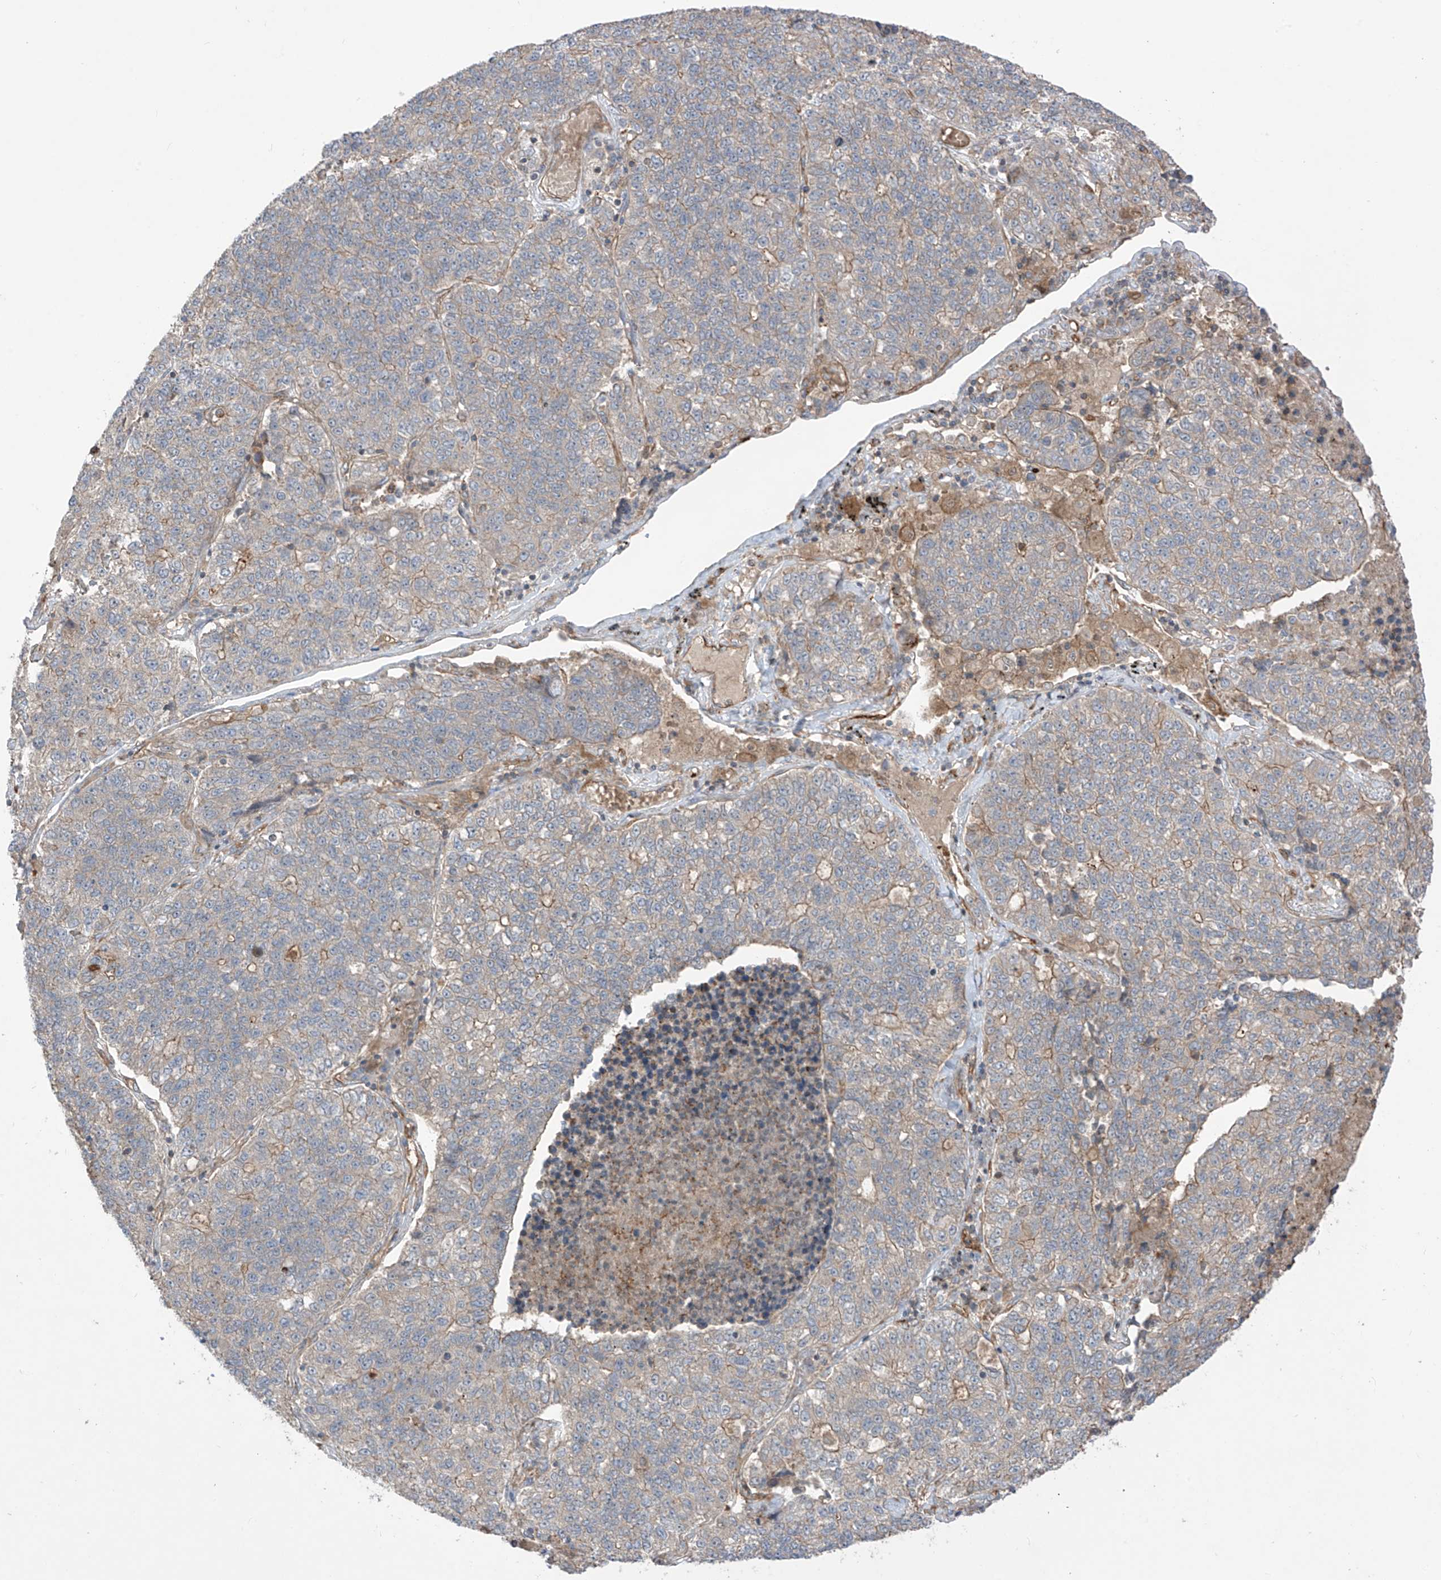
{"staining": {"intensity": "weak", "quantity": "<25%", "location": "cytoplasmic/membranous"}, "tissue": "lung cancer", "cell_type": "Tumor cells", "image_type": "cancer", "snomed": [{"axis": "morphology", "description": "Adenocarcinoma, NOS"}, {"axis": "topography", "description": "Lung"}], "caption": "The image demonstrates no staining of tumor cells in lung cancer. The staining is performed using DAB (3,3'-diaminobenzidine) brown chromogen with nuclei counter-stained in using hematoxylin.", "gene": "TRMU", "patient": {"sex": "male", "age": 49}}